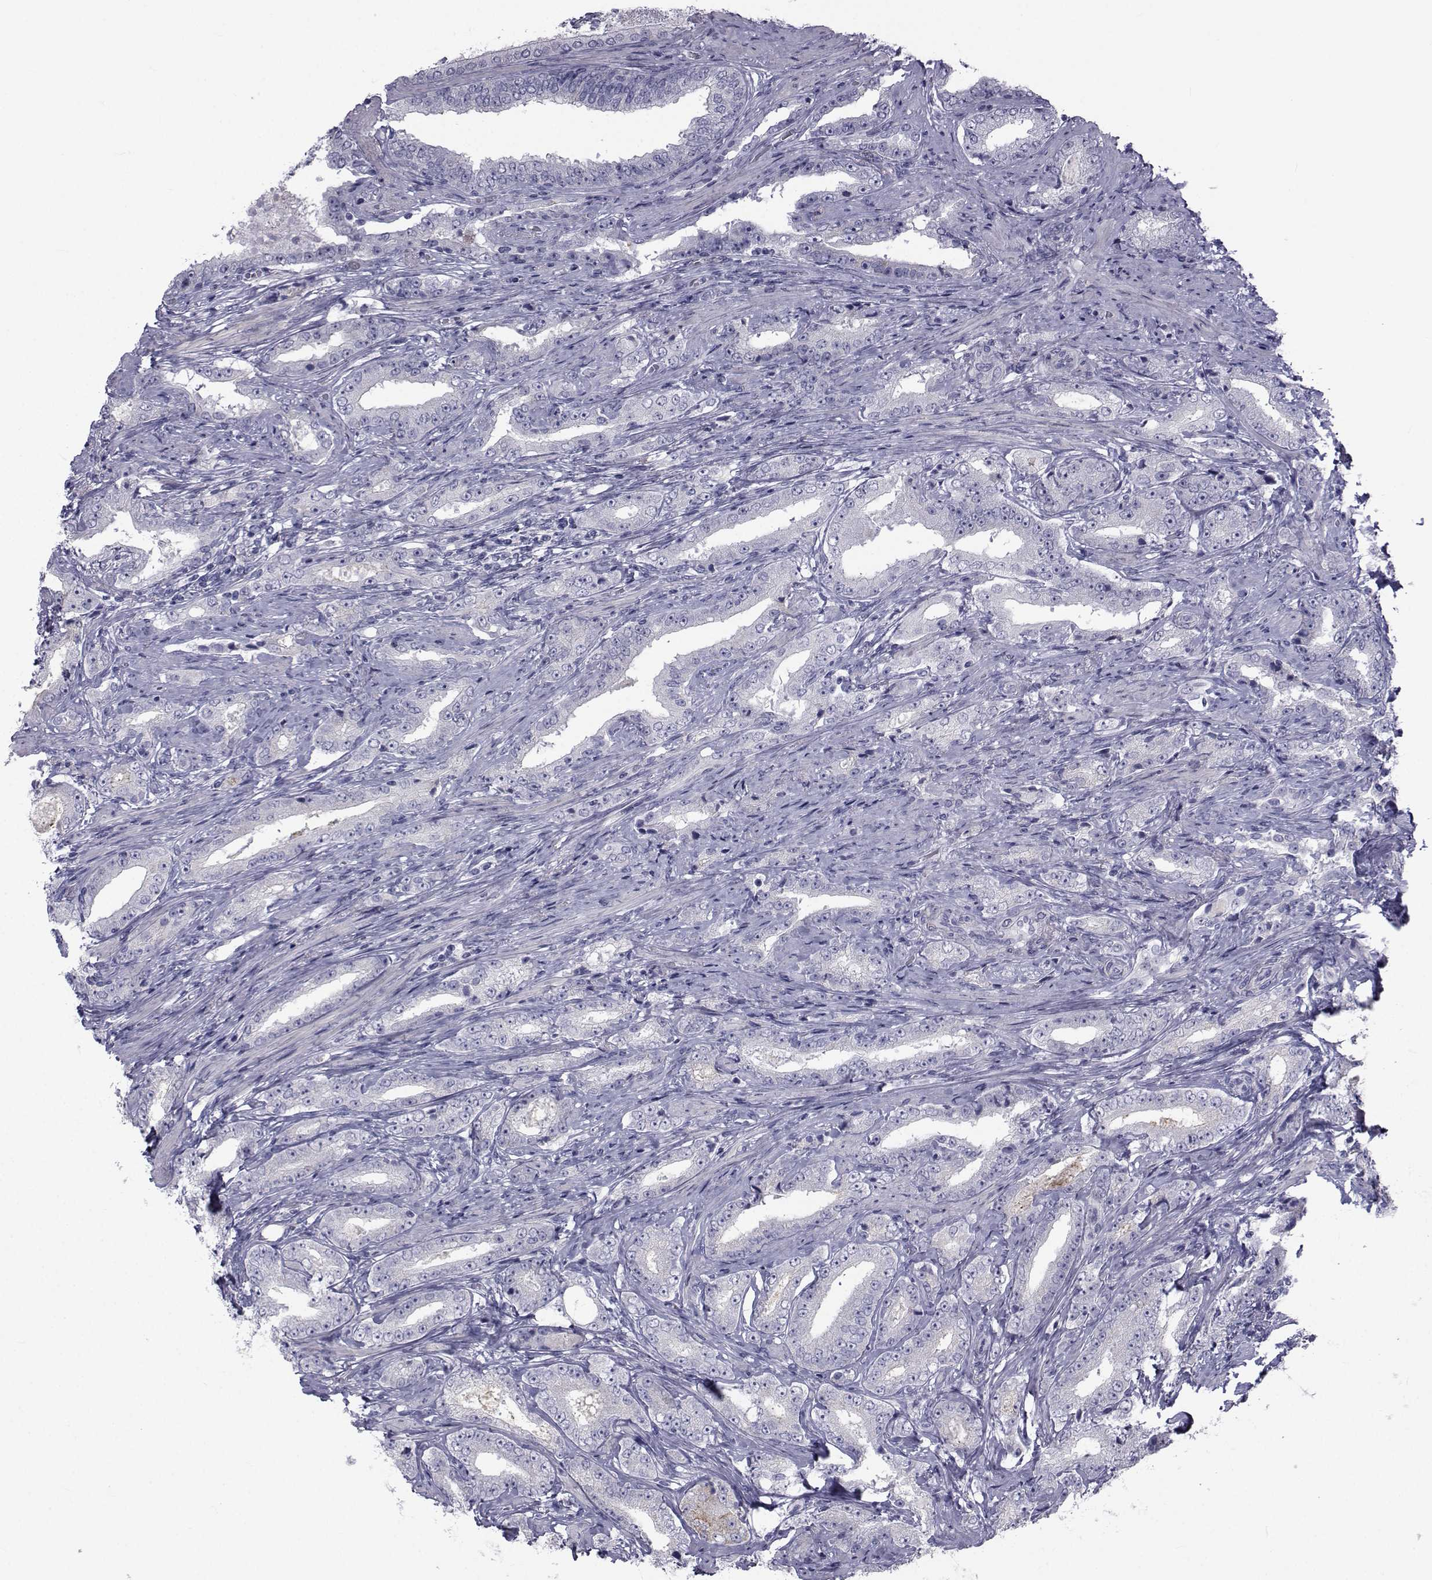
{"staining": {"intensity": "strong", "quantity": "25%-75%", "location": "cytoplasmic/membranous"}, "tissue": "prostate cancer", "cell_type": "Tumor cells", "image_type": "cancer", "snomed": [{"axis": "morphology", "description": "Adenocarcinoma, Low grade"}, {"axis": "topography", "description": "Prostate and seminal vesicle, NOS"}], "caption": "Strong cytoplasmic/membranous positivity is identified in about 25%-75% of tumor cells in adenocarcinoma (low-grade) (prostate).", "gene": "FDXR", "patient": {"sex": "male", "age": 61}}